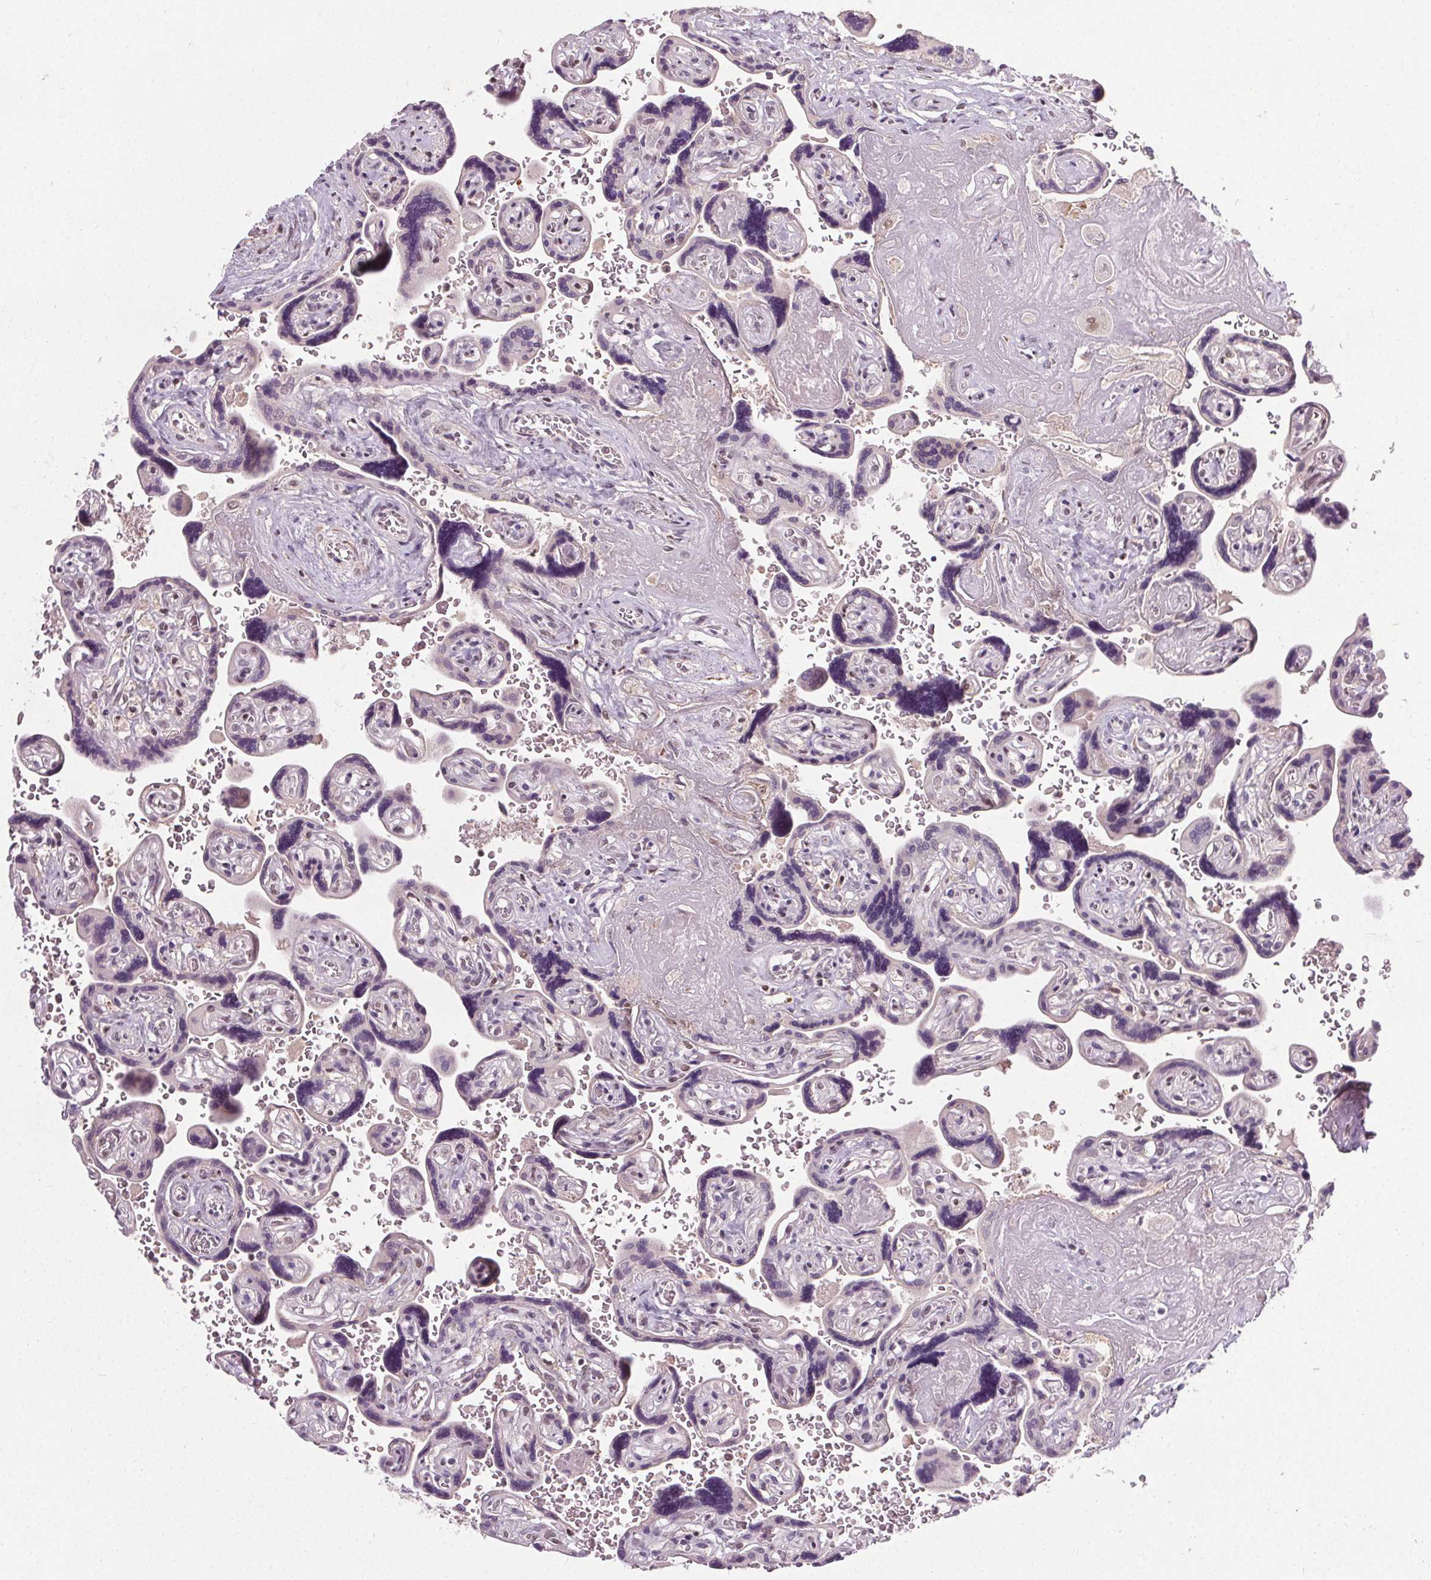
{"staining": {"intensity": "moderate", "quantity": ">75%", "location": "nuclear"}, "tissue": "placenta", "cell_type": "Decidual cells", "image_type": "normal", "snomed": [{"axis": "morphology", "description": "Normal tissue, NOS"}, {"axis": "topography", "description": "Placenta"}], "caption": "IHC of benign human placenta reveals medium levels of moderate nuclear positivity in about >75% of decidual cells. (brown staining indicates protein expression, while blue staining denotes nuclei).", "gene": "MED6", "patient": {"sex": "female", "age": 32}}